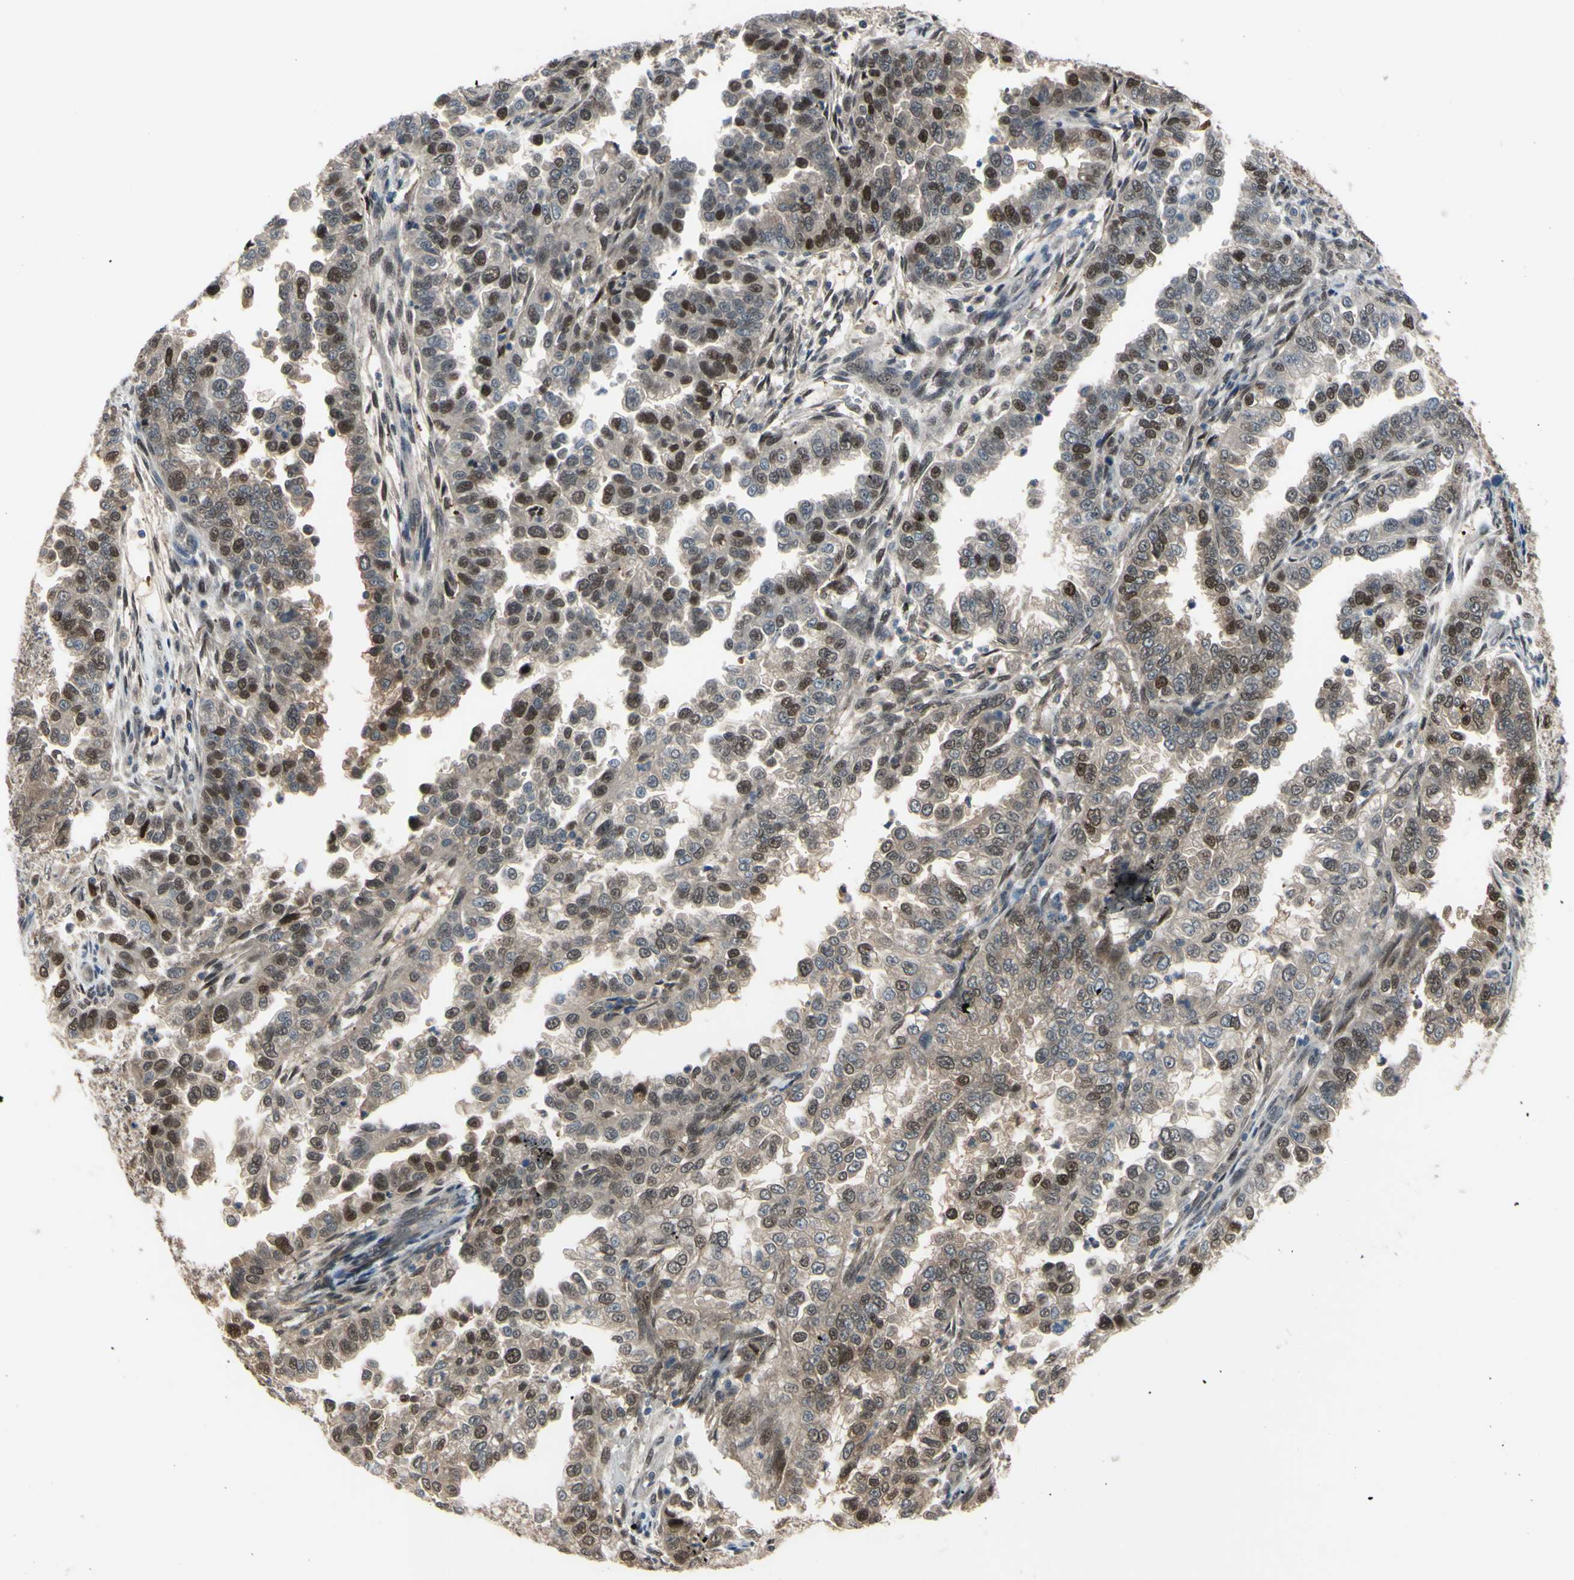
{"staining": {"intensity": "moderate", "quantity": "25%-75%", "location": "cytoplasmic/membranous,nuclear"}, "tissue": "endometrial cancer", "cell_type": "Tumor cells", "image_type": "cancer", "snomed": [{"axis": "morphology", "description": "Adenocarcinoma, NOS"}, {"axis": "topography", "description": "Endometrium"}], "caption": "Immunohistochemistry (IHC) (DAB) staining of adenocarcinoma (endometrial) reveals moderate cytoplasmic/membranous and nuclear protein staining in approximately 25%-75% of tumor cells.", "gene": "HSPA4", "patient": {"sex": "female", "age": 85}}